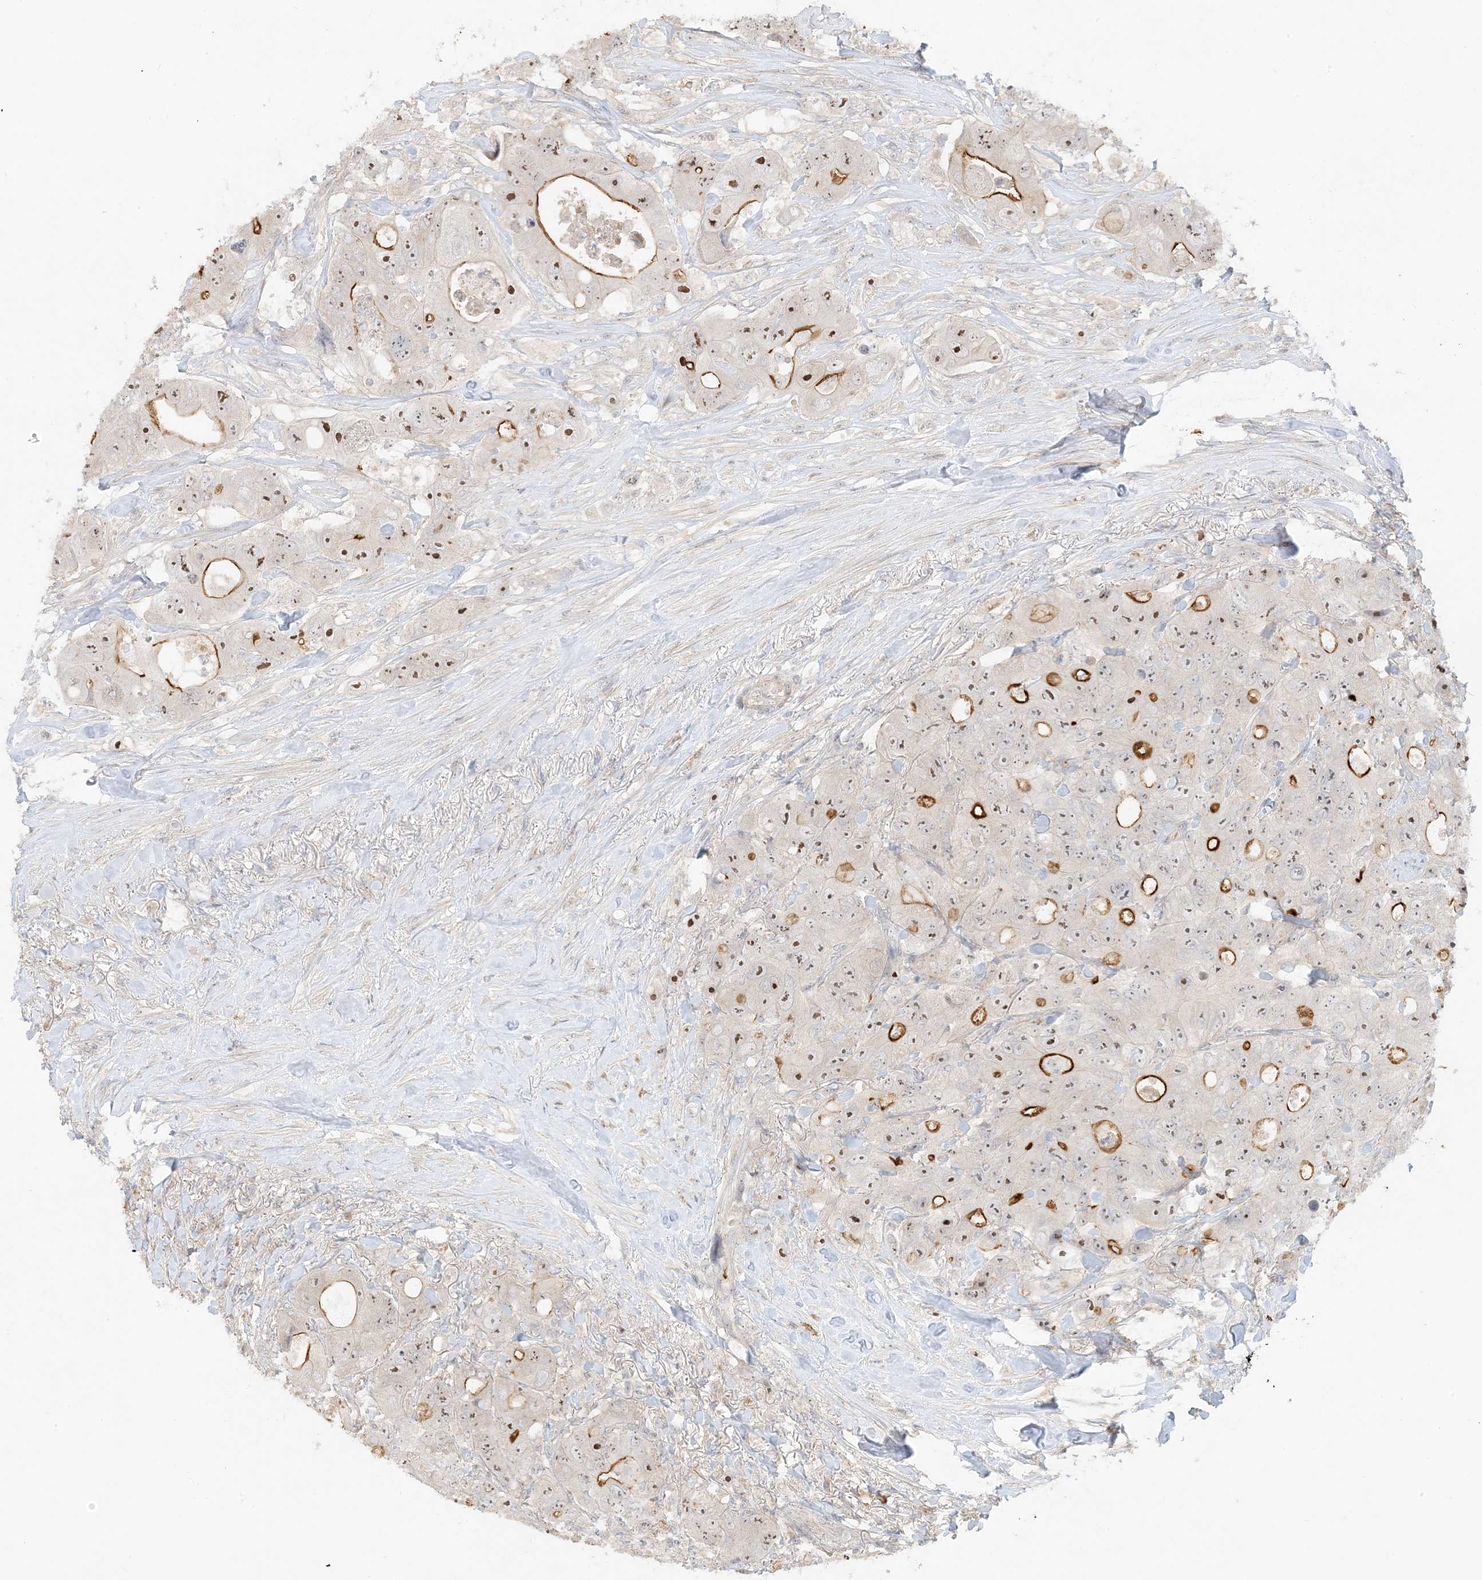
{"staining": {"intensity": "strong", "quantity": "25%-75%", "location": "cytoplasmic/membranous,nuclear"}, "tissue": "colorectal cancer", "cell_type": "Tumor cells", "image_type": "cancer", "snomed": [{"axis": "morphology", "description": "Adenocarcinoma, NOS"}, {"axis": "topography", "description": "Colon"}], "caption": "Immunohistochemical staining of colorectal cancer (adenocarcinoma) reveals high levels of strong cytoplasmic/membranous and nuclear expression in approximately 25%-75% of tumor cells.", "gene": "ETAA1", "patient": {"sex": "female", "age": 46}}